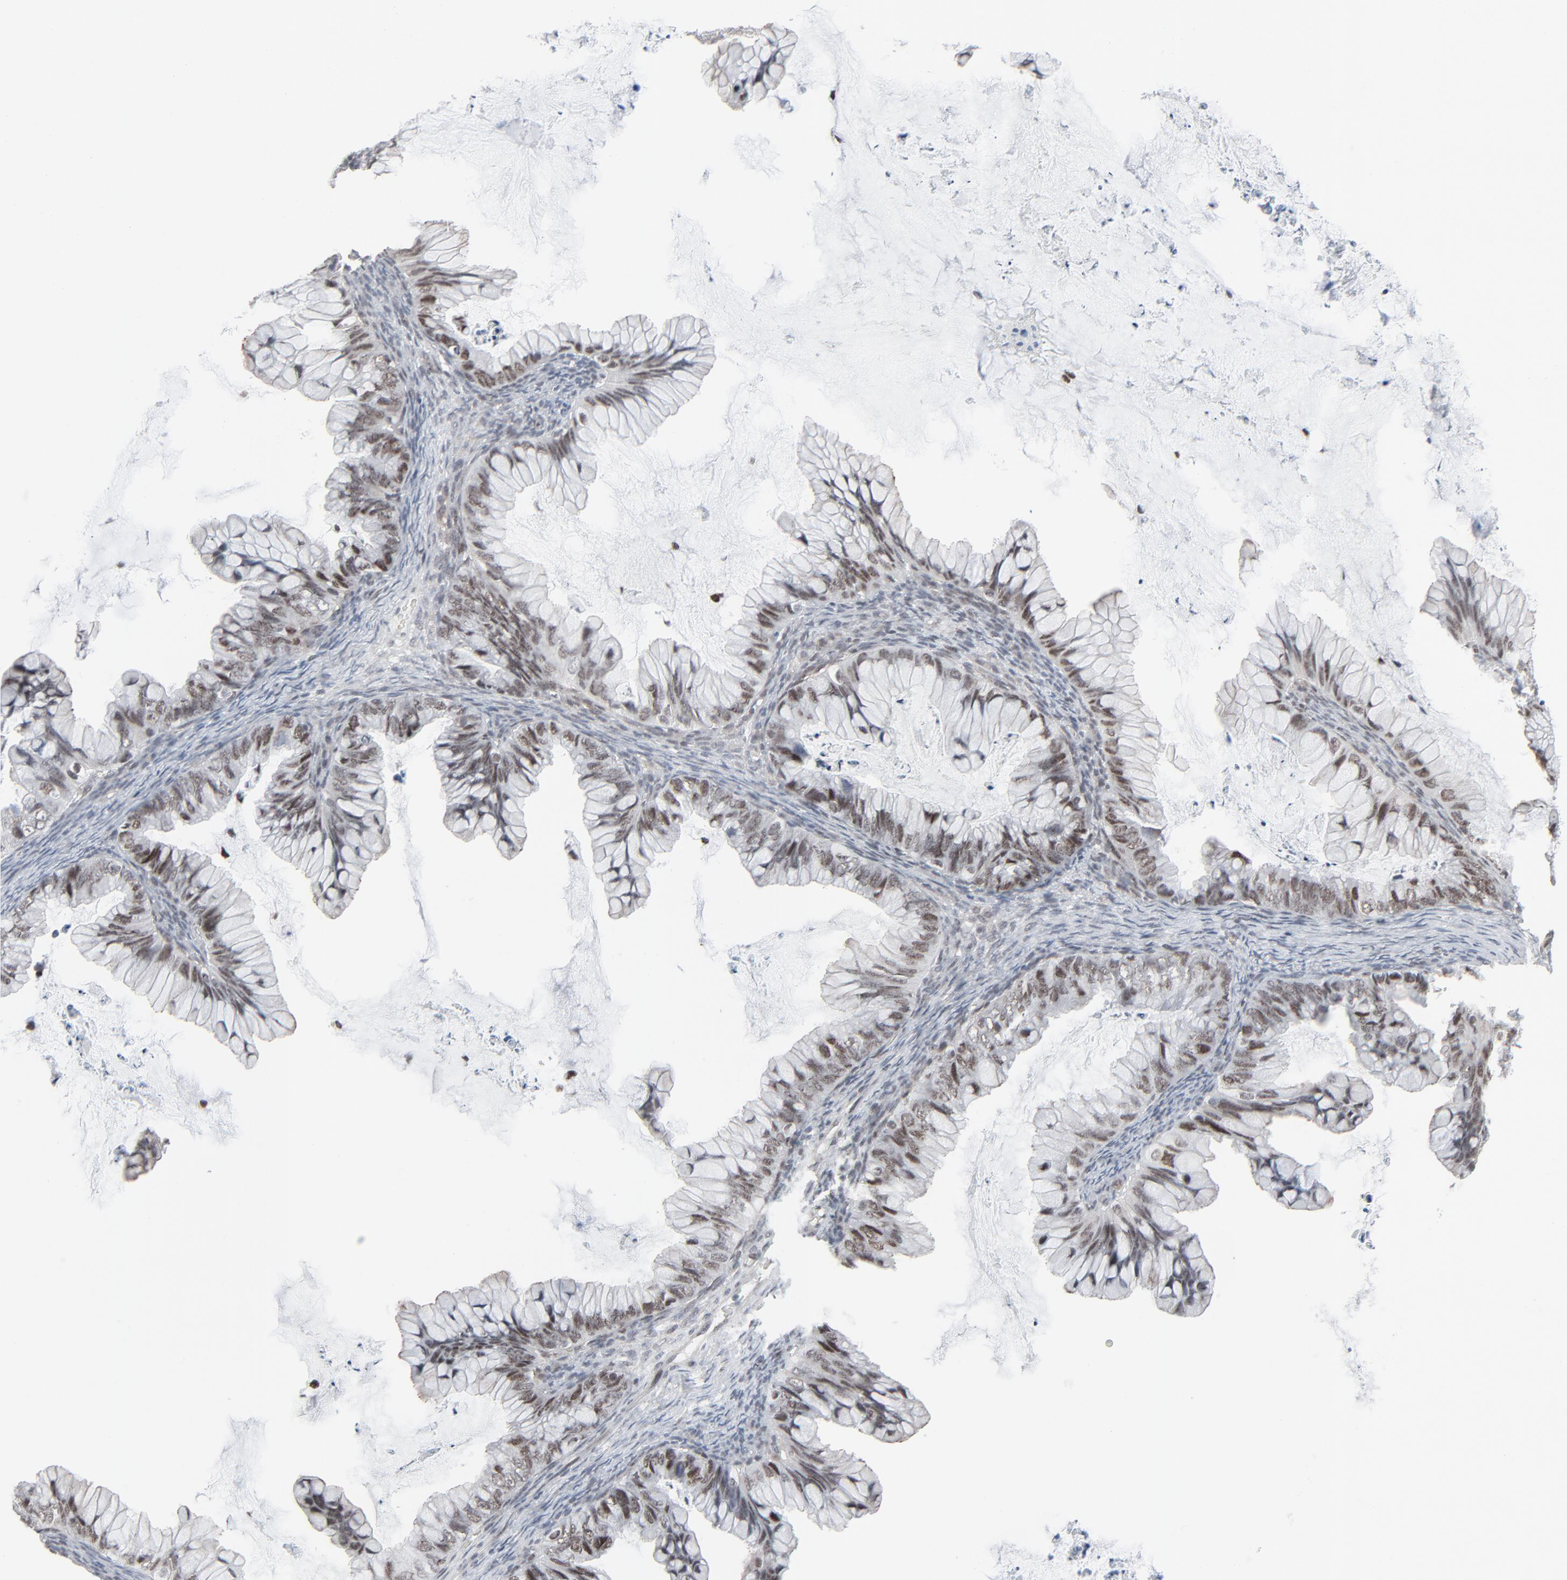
{"staining": {"intensity": "moderate", "quantity": "25%-75%", "location": "nuclear"}, "tissue": "ovarian cancer", "cell_type": "Tumor cells", "image_type": "cancer", "snomed": [{"axis": "morphology", "description": "Cystadenocarcinoma, mucinous, NOS"}, {"axis": "topography", "description": "Ovary"}], "caption": "High-magnification brightfield microscopy of mucinous cystadenocarcinoma (ovarian) stained with DAB (brown) and counterstained with hematoxylin (blue). tumor cells exhibit moderate nuclear positivity is appreciated in approximately25%-75% of cells. Nuclei are stained in blue.", "gene": "FBXO28", "patient": {"sex": "female", "age": 36}}